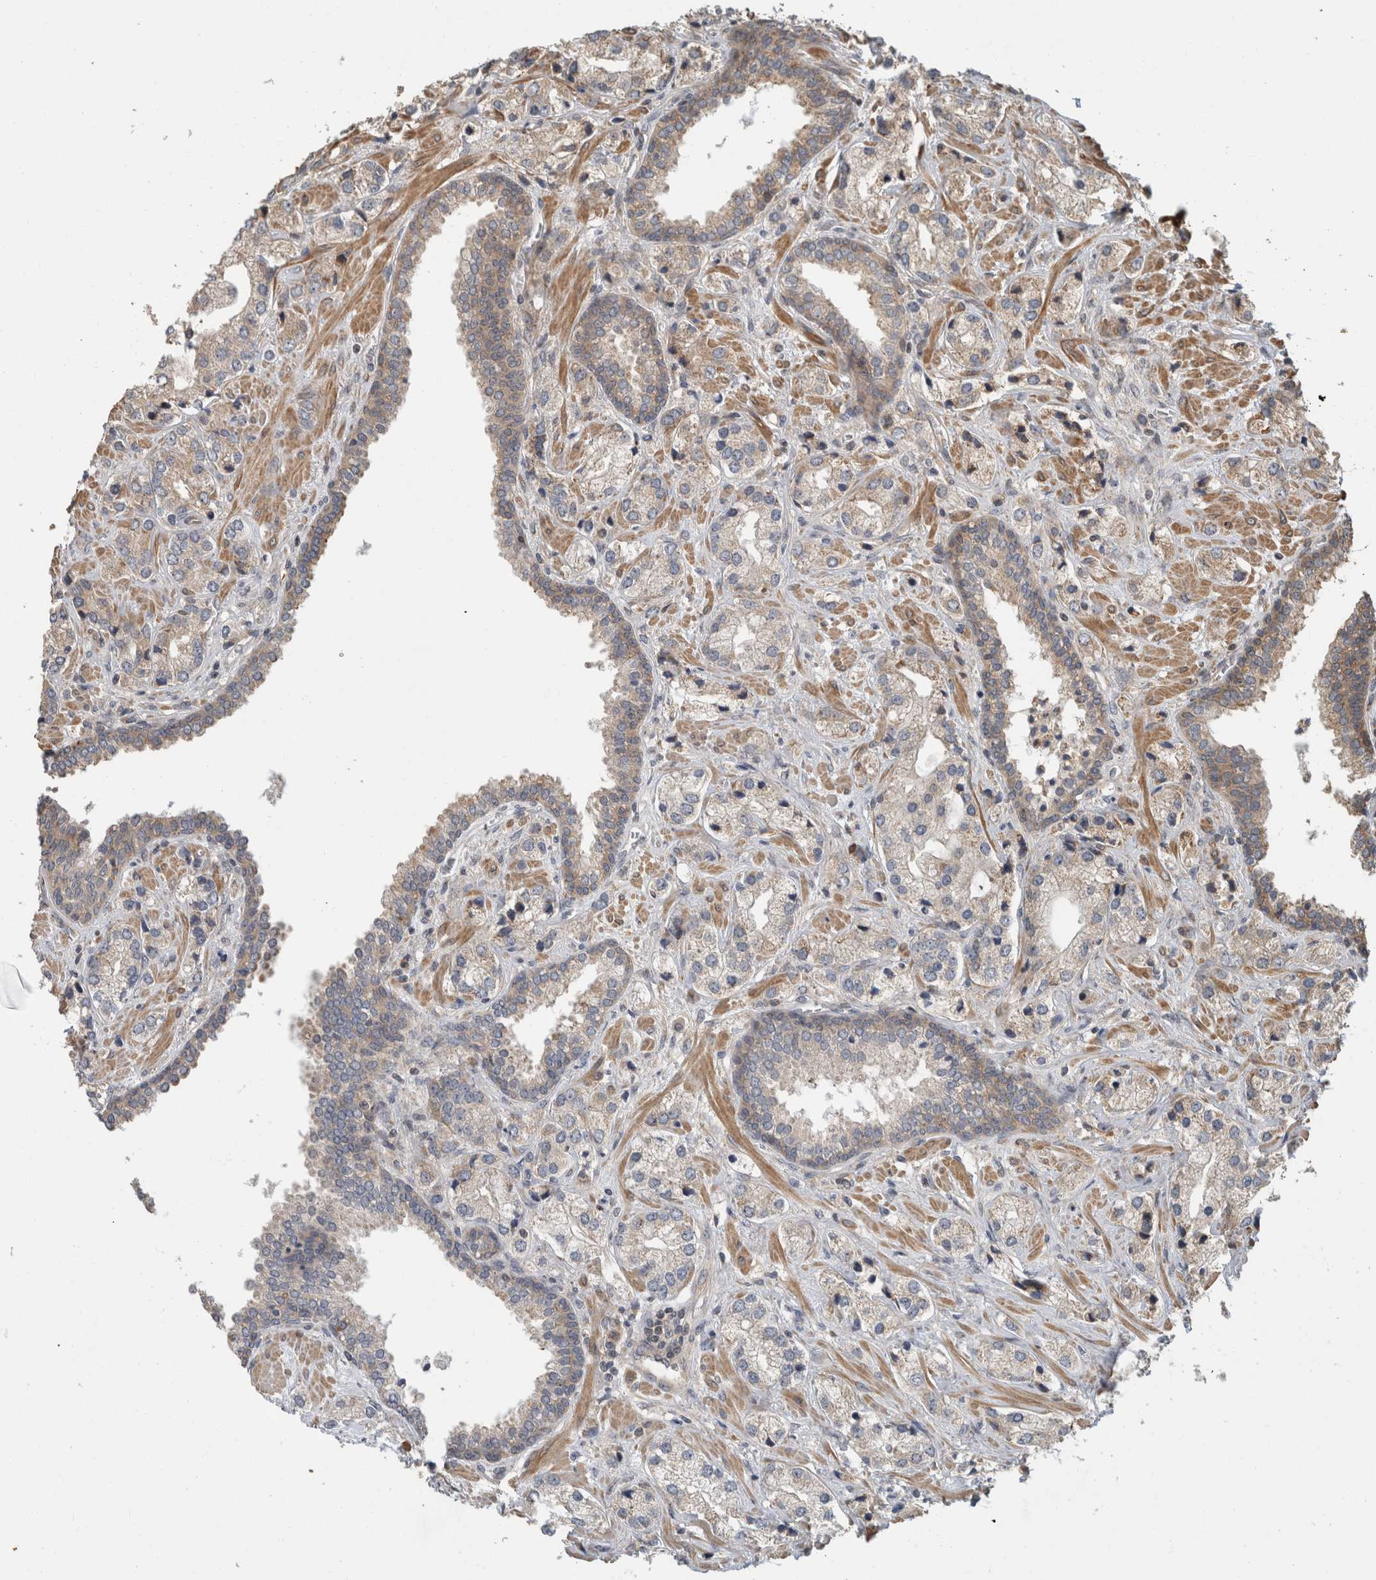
{"staining": {"intensity": "weak", "quantity": "<25%", "location": "cytoplasmic/membranous"}, "tissue": "prostate cancer", "cell_type": "Tumor cells", "image_type": "cancer", "snomed": [{"axis": "morphology", "description": "Adenocarcinoma, High grade"}, {"axis": "topography", "description": "Prostate"}], "caption": "A high-resolution micrograph shows immunohistochemistry (IHC) staining of prostate high-grade adenocarcinoma, which demonstrates no significant staining in tumor cells.", "gene": "PCDHB15", "patient": {"sex": "male", "age": 66}}